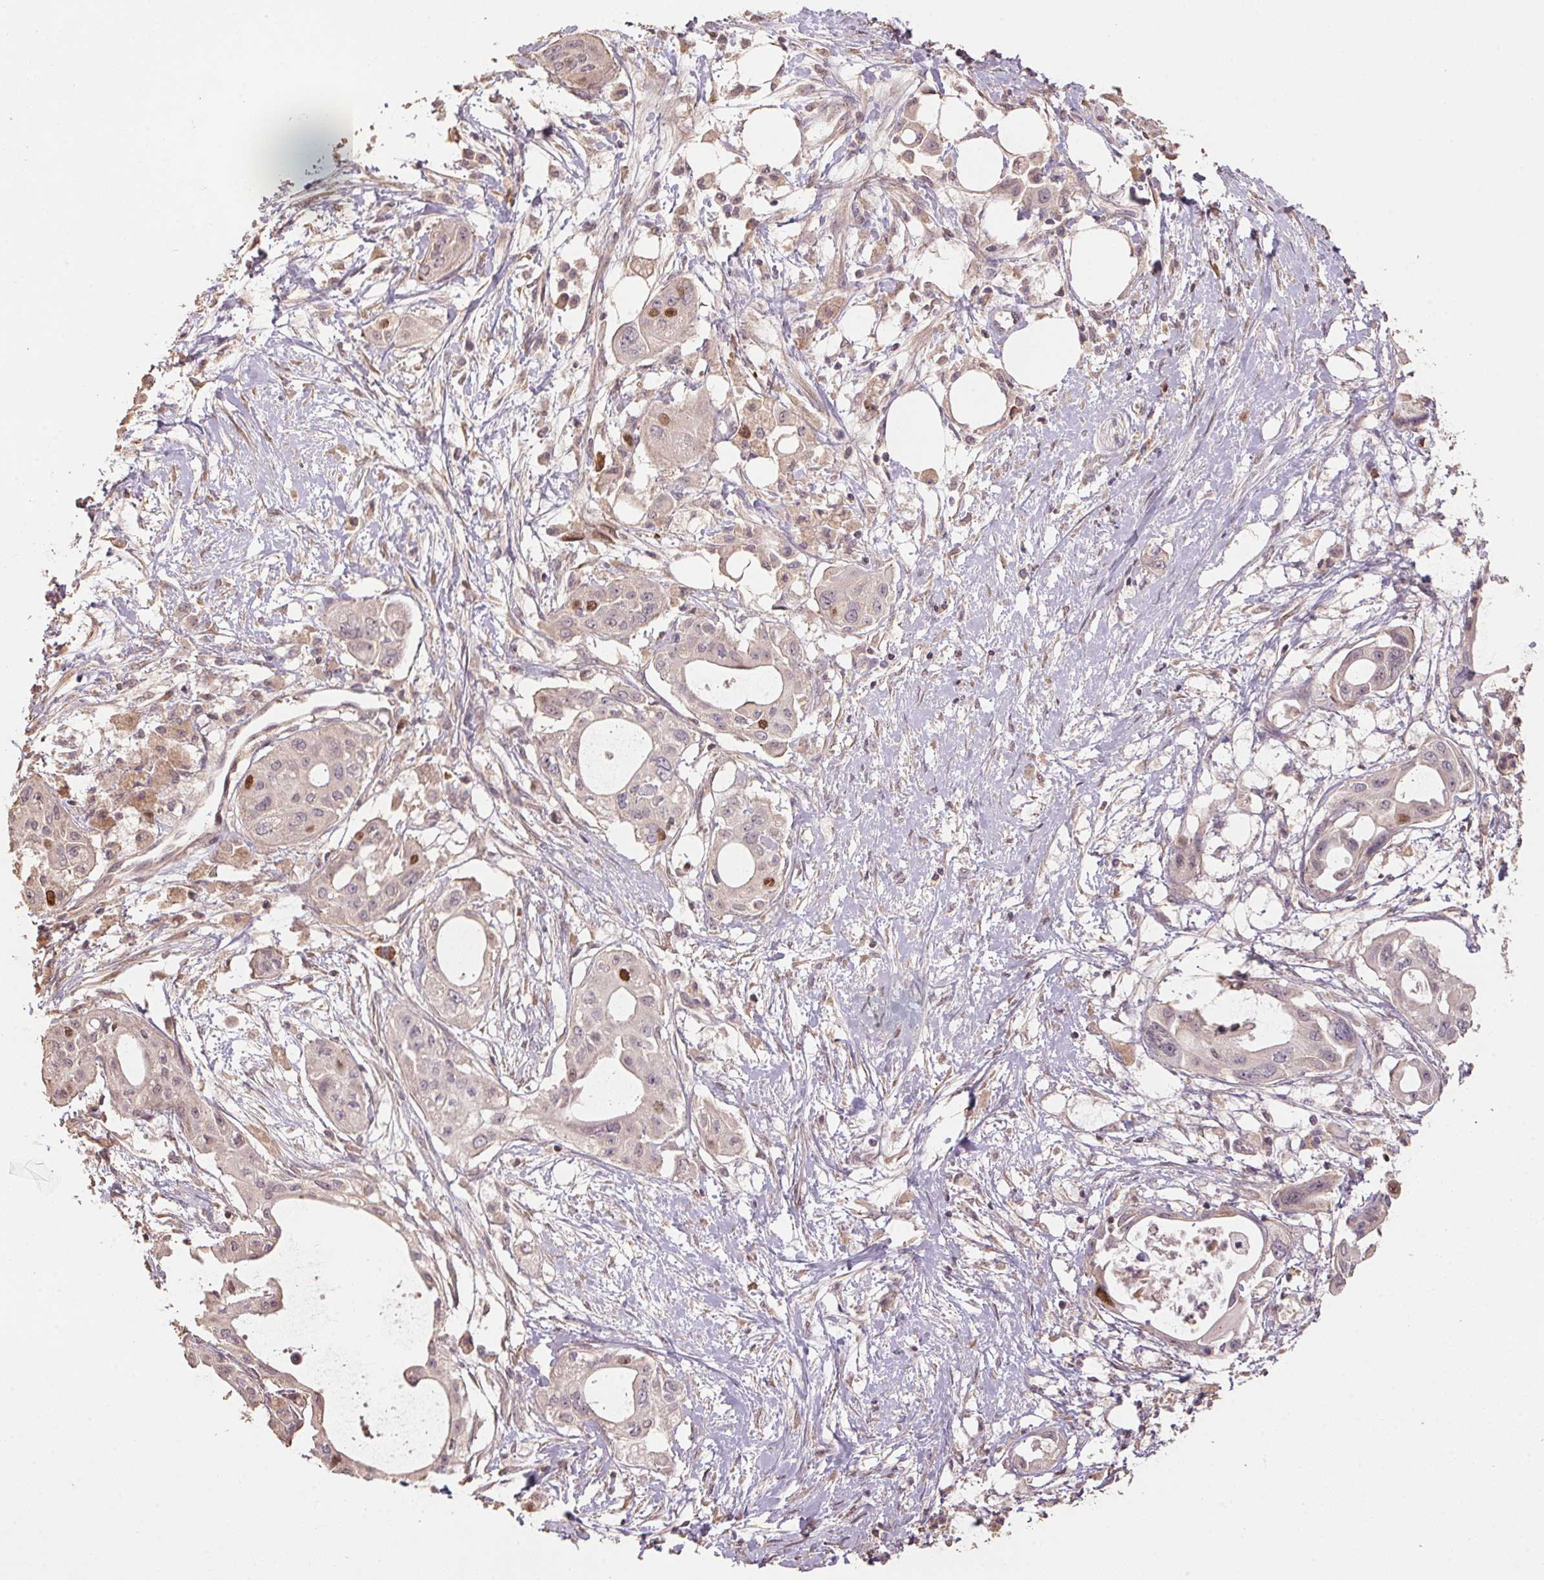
{"staining": {"intensity": "moderate", "quantity": "<25%", "location": "nuclear"}, "tissue": "pancreatic cancer", "cell_type": "Tumor cells", "image_type": "cancer", "snomed": [{"axis": "morphology", "description": "Adenocarcinoma, NOS"}, {"axis": "topography", "description": "Pancreas"}], "caption": "Approximately <25% of tumor cells in human pancreatic cancer (adenocarcinoma) reveal moderate nuclear protein expression as visualized by brown immunohistochemical staining.", "gene": "CENPF", "patient": {"sex": "female", "age": 68}}